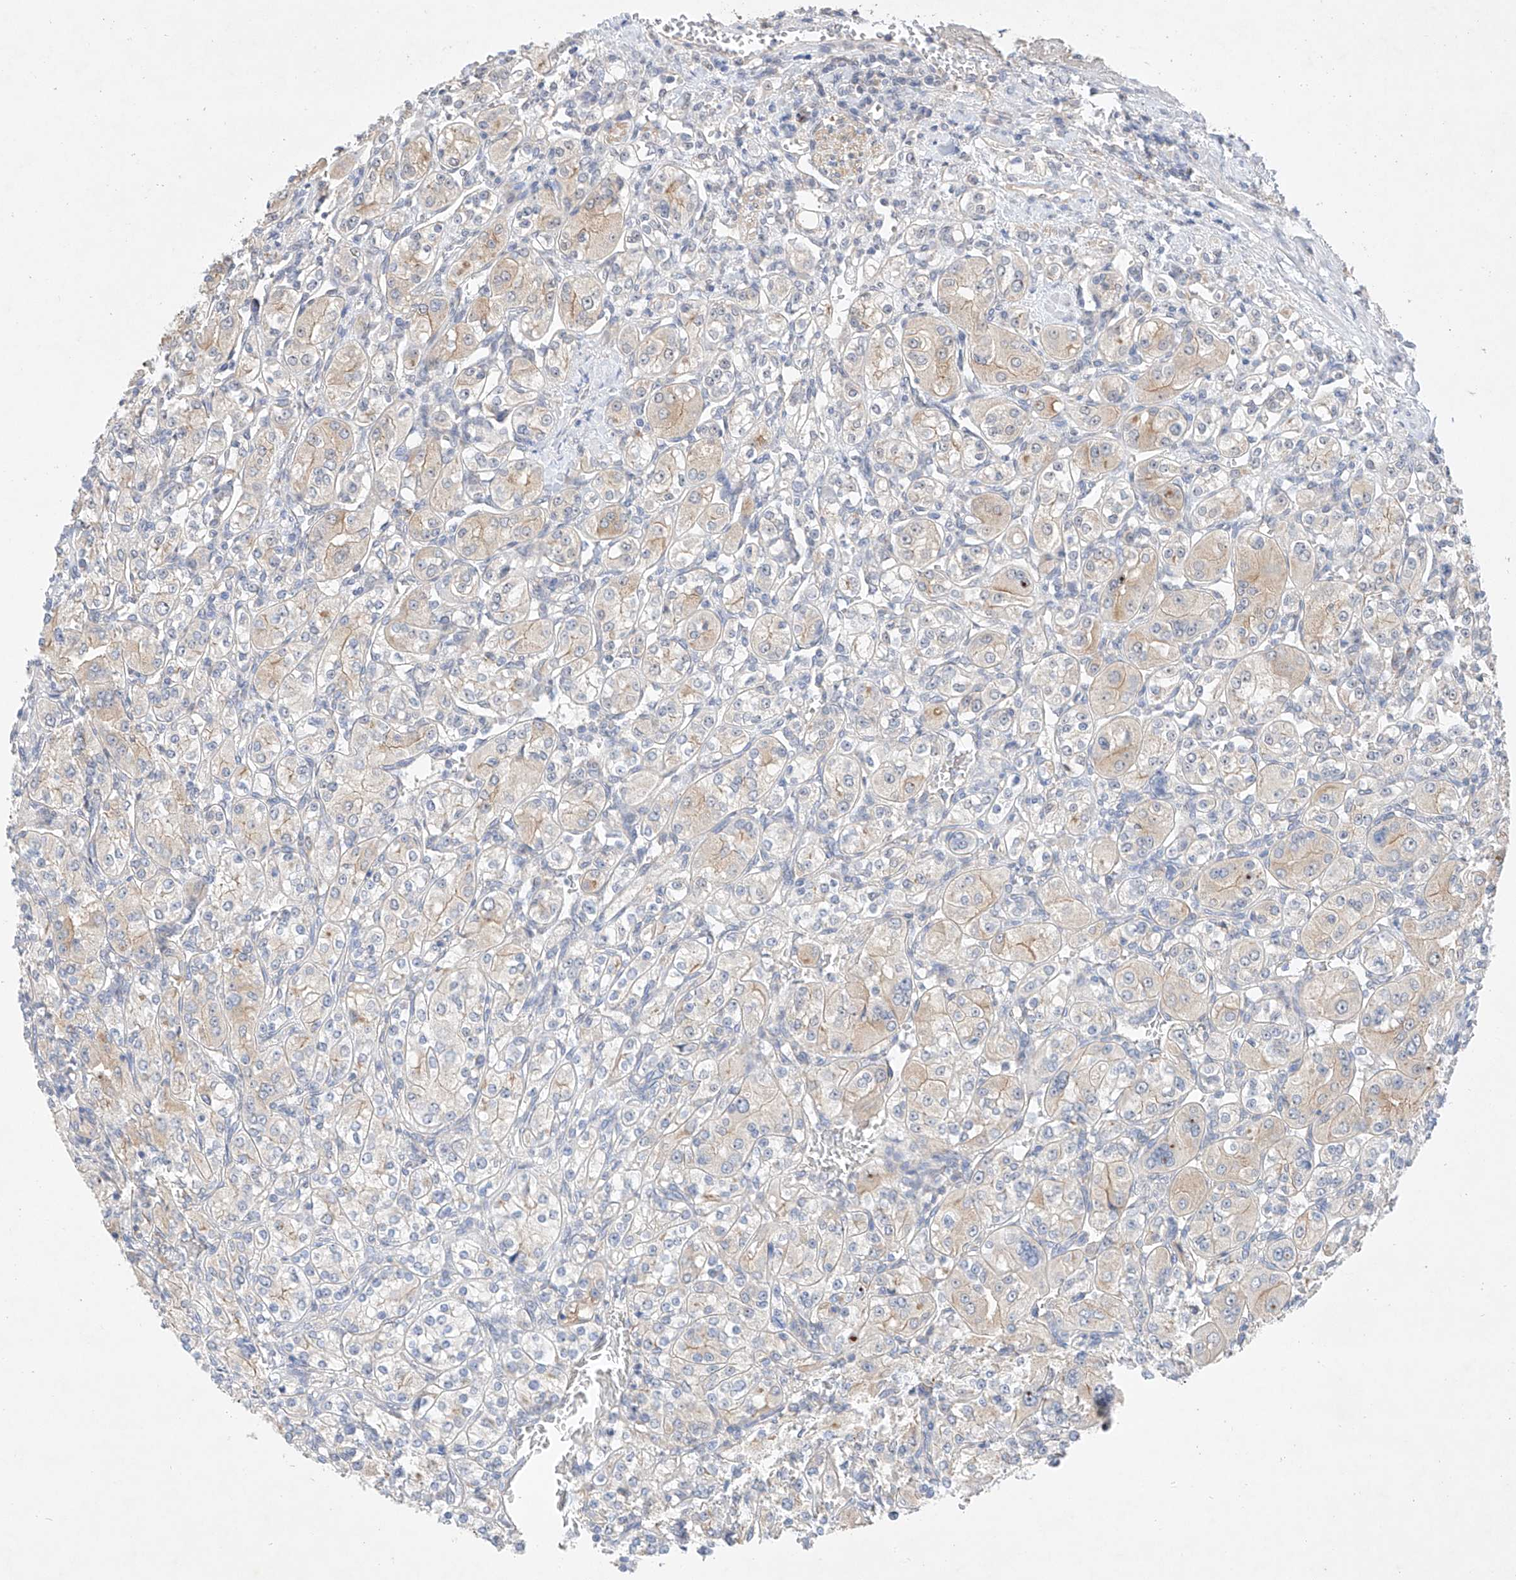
{"staining": {"intensity": "weak", "quantity": "<25%", "location": "cytoplasmic/membranous"}, "tissue": "renal cancer", "cell_type": "Tumor cells", "image_type": "cancer", "snomed": [{"axis": "morphology", "description": "Adenocarcinoma, NOS"}, {"axis": "topography", "description": "Kidney"}], "caption": "Human renal cancer stained for a protein using IHC demonstrates no positivity in tumor cells.", "gene": "IL22RA2", "patient": {"sex": "male", "age": 77}}